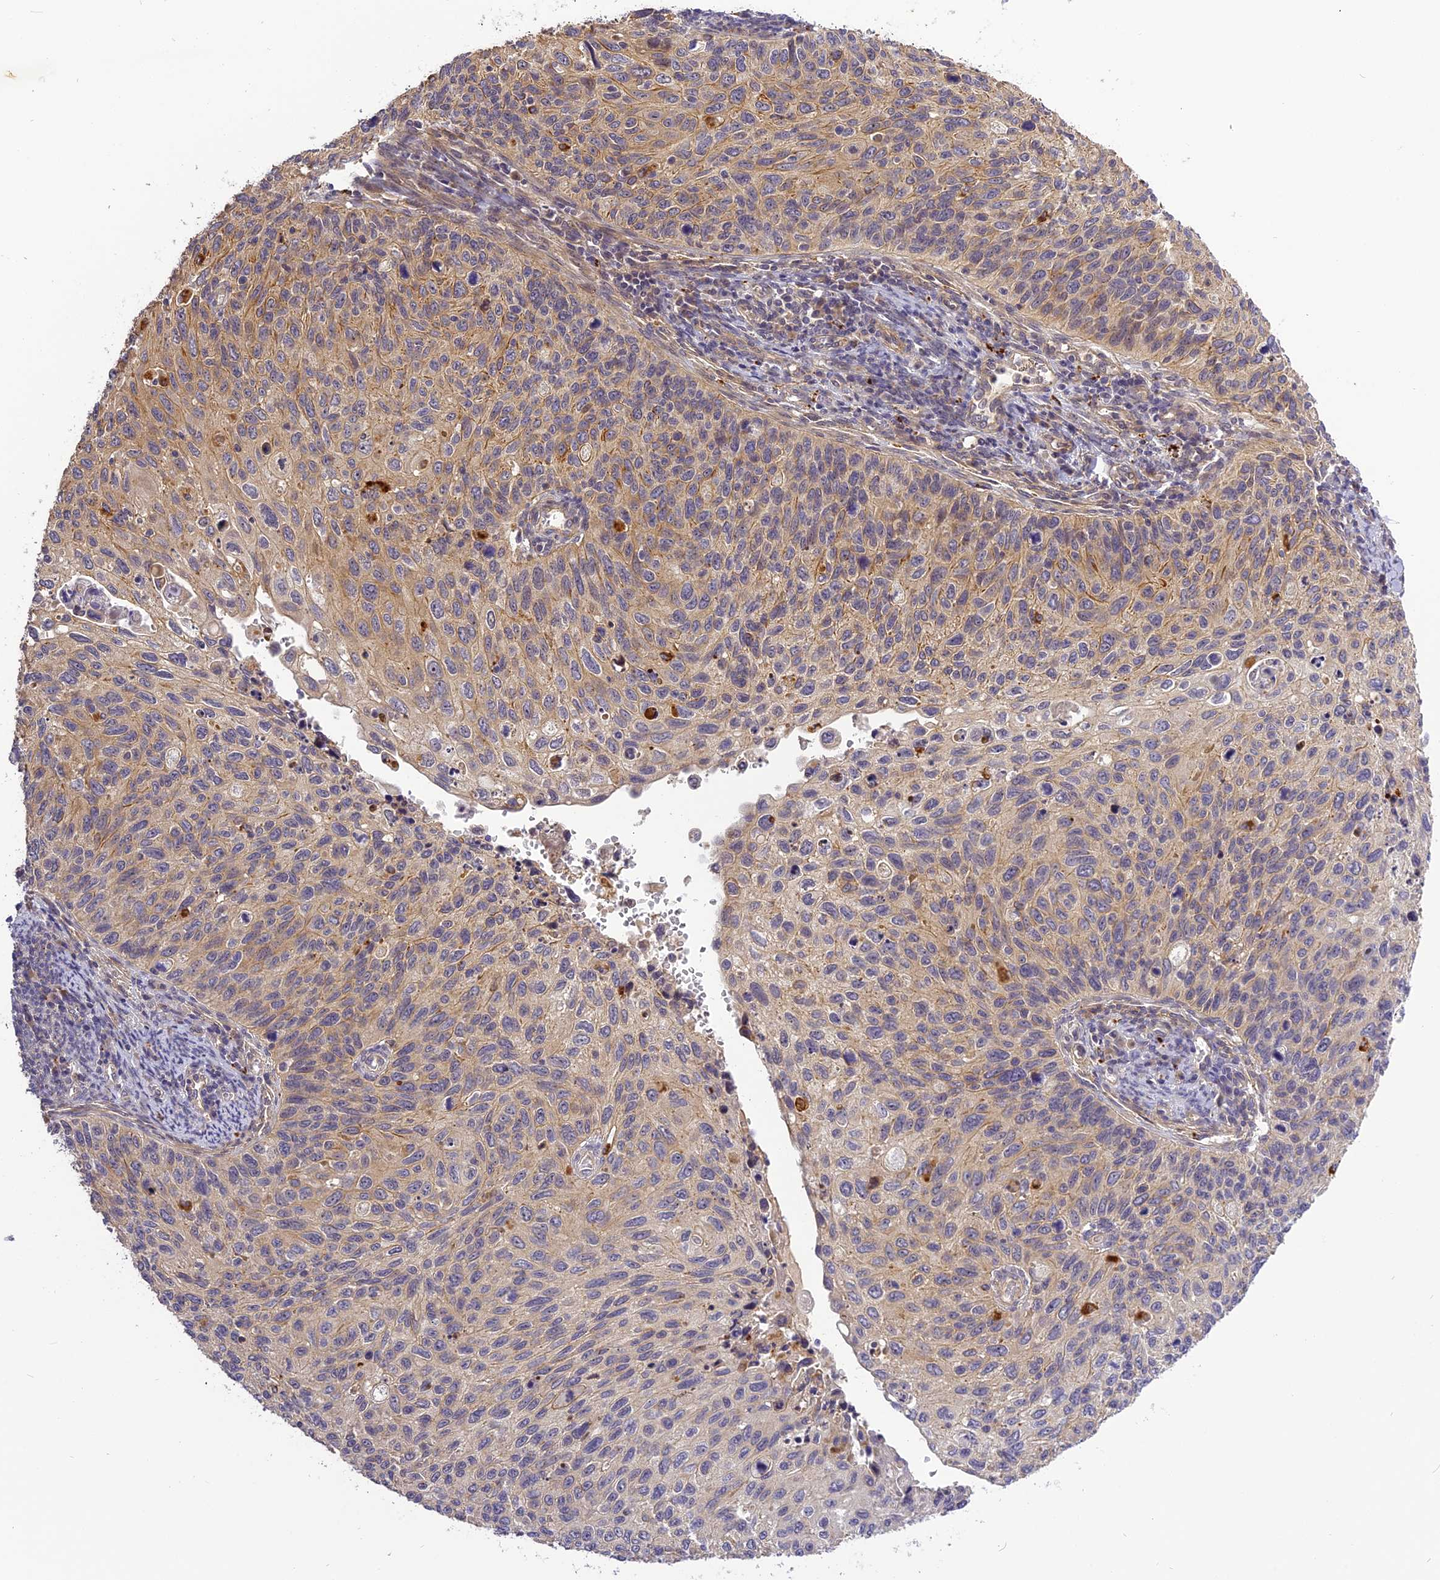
{"staining": {"intensity": "weak", "quantity": "25%-75%", "location": "cytoplasmic/membranous"}, "tissue": "cervical cancer", "cell_type": "Tumor cells", "image_type": "cancer", "snomed": [{"axis": "morphology", "description": "Squamous cell carcinoma, NOS"}, {"axis": "topography", "description": "Cervix"}], "caption": "A histopathology image of cervical squamous cell carcinoma stained for a protein displays weak cytoplasmic/membranous brown staining in tumor cells.", "gene": "FNIP2", "patient": {"sex": "female", "age": 70}}